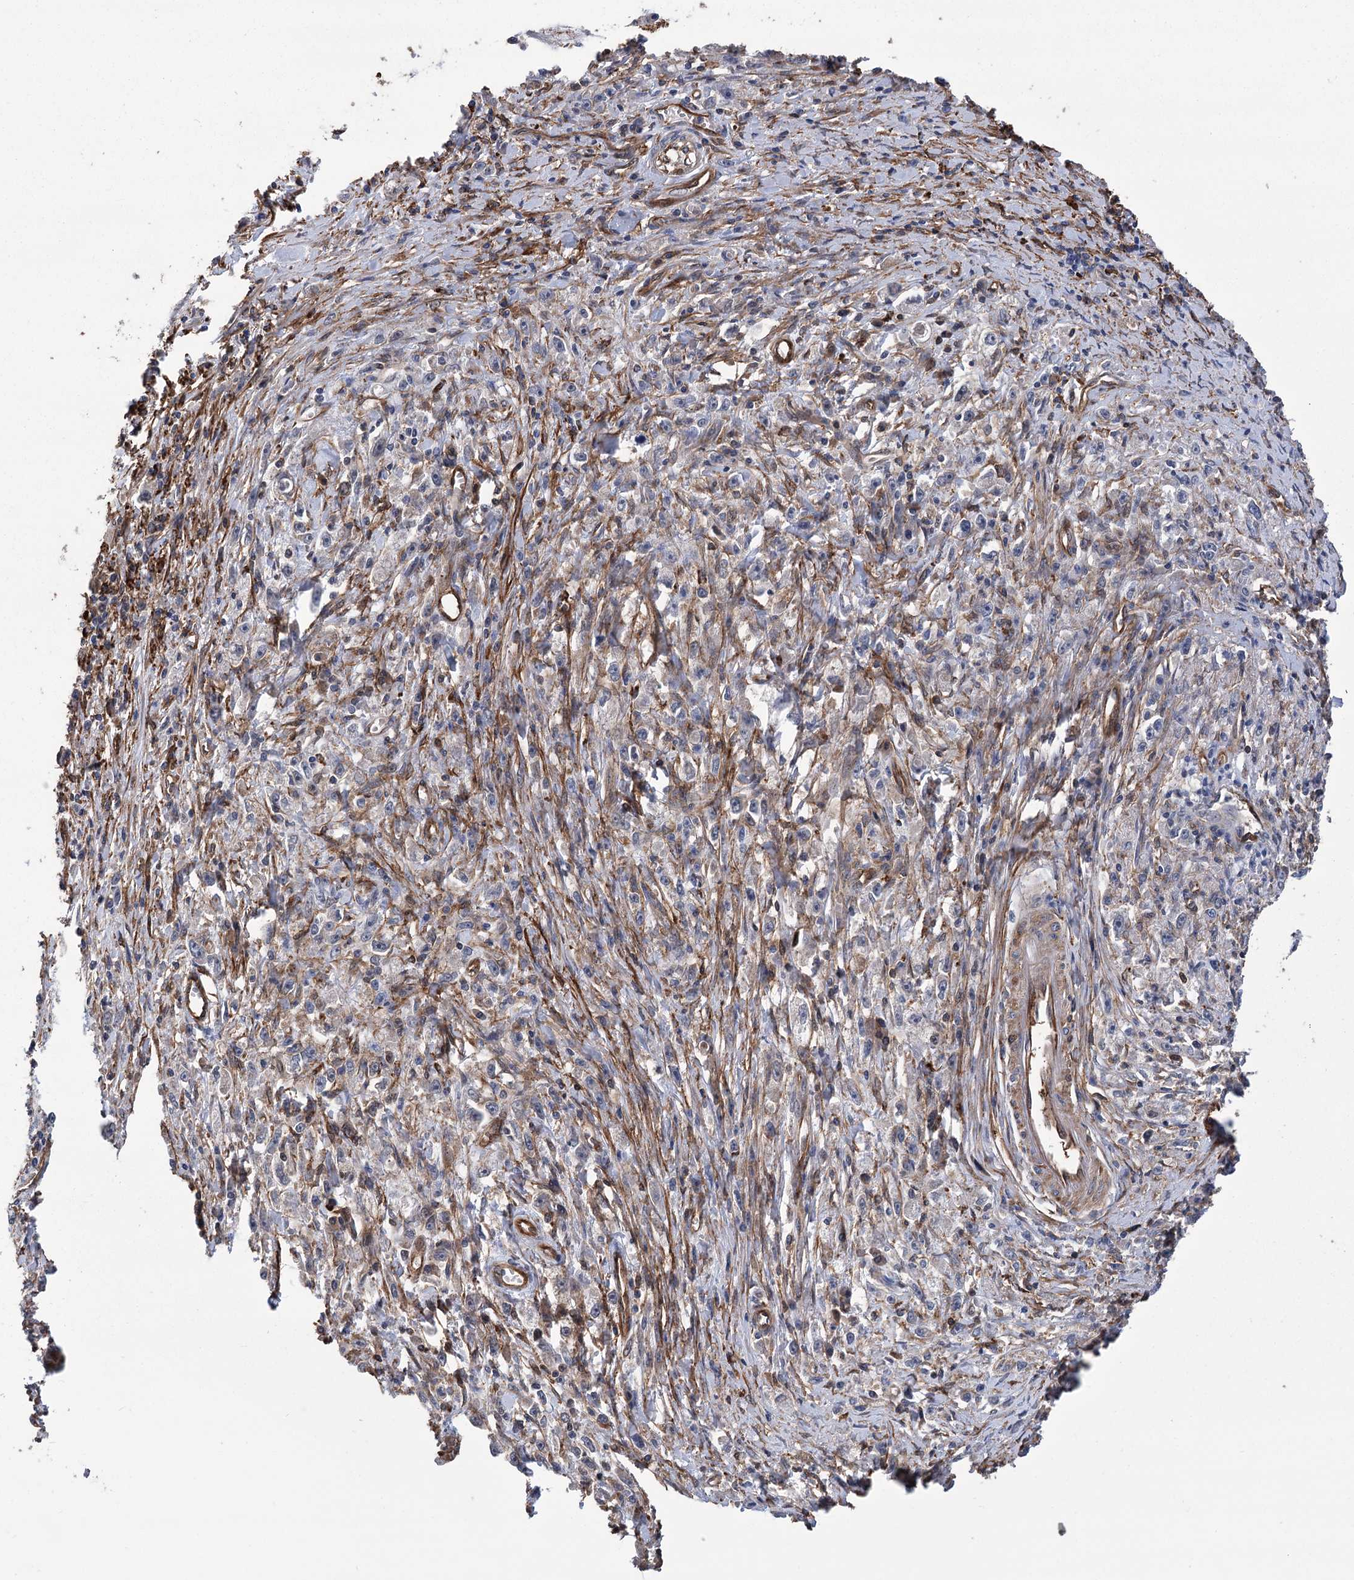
{"staining": {"intensity": "negative", "quantity": "none", "location": "none"}, "tissue": "stomach cancer", "cell_type": "Tumor cells", "image_type": "cancer", "snomed": [{"axis": "morphology", "description": "Adenocarcinoma, NOS"}, {"axis": "topography", "description": "Stomach"}], "caption": "DAB immunohistochemical staining of human adenocarcinoma (stomach) exhibits no significant positivity in tumor cells.", "gene": "DPP3", "patient": {"sex": "female", "age": 59}}